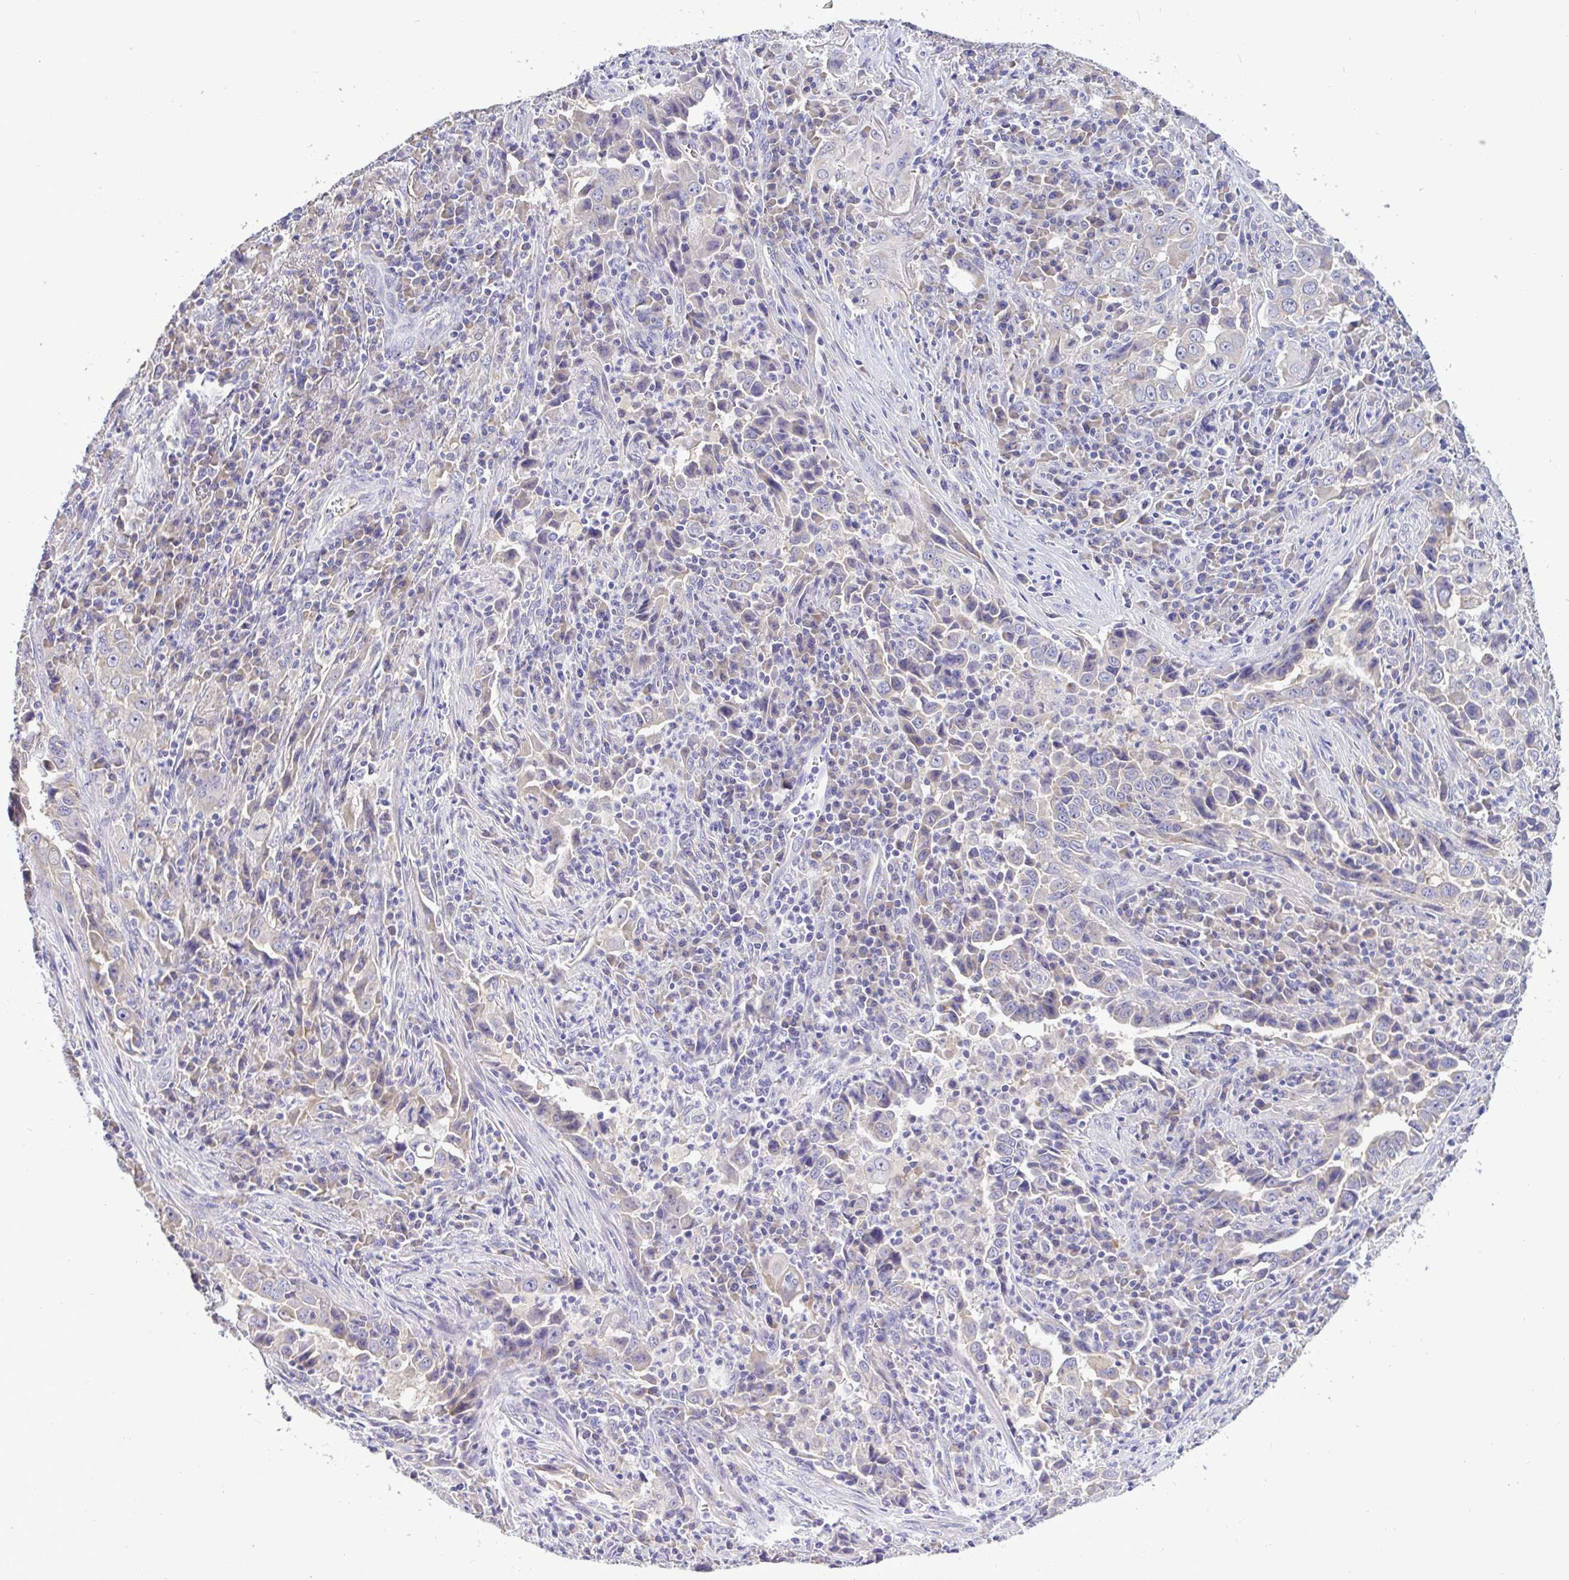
{"staining": {"intensity": "moderate", "quantity": "<25%", "location": "cytoplasmic/membranous"}, "tissue": "lung cancer", "cell_type": "Tumor cells", "image_type": "cancer", "snomed": [{"axis": "morphology", "description": "Adenocarcinoma, NOS"}, {"axis": "topography", "description": "Lung"}], "caption": "Protein expression by immunohistochemistry exhibits moderate cytoplasmic/membranous staining in about <25% of tumor cells in lung adenocarcinoma.", "gene": "ST8SIA2", "patient": {"sex": "male", "age": 67}}